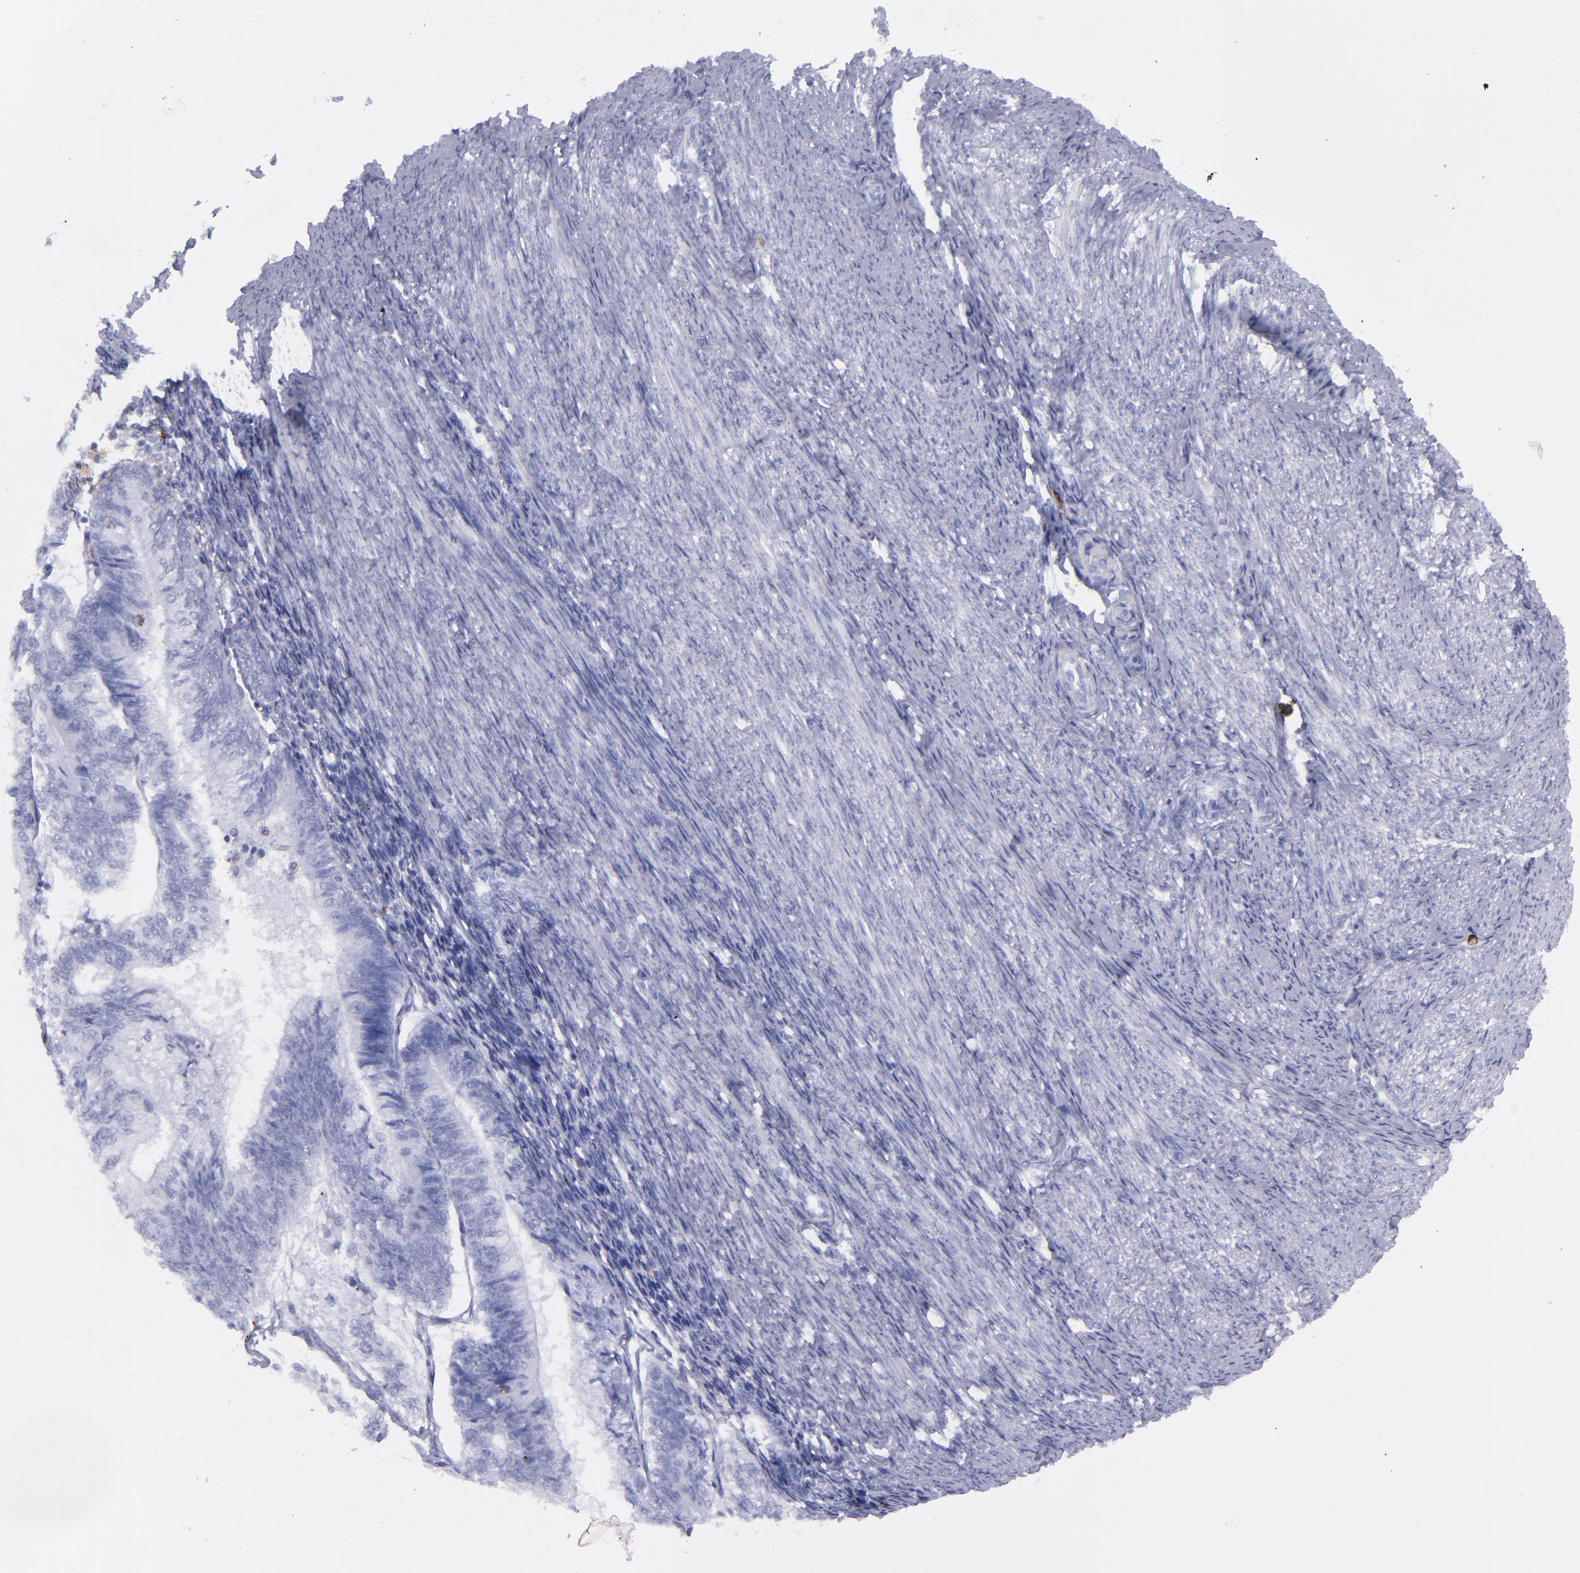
{"staining": {"intensity": "negative", "quantity": "none", "location": "none"}, "tissue": "endometrial cancer", "cell_type": "Tumor cells", "image_type": "cancer", "snomed": [{"axis": "morphology", "description": "Adenocarcinoma, NOS"}, {"axis": "topography", "description": "Endometrium"}], "caption": "Tumor cells show no significant protein staining in endometrial cancer.", "gene": "SELPLG", "patient": {"sex": "female", "age": 55}}